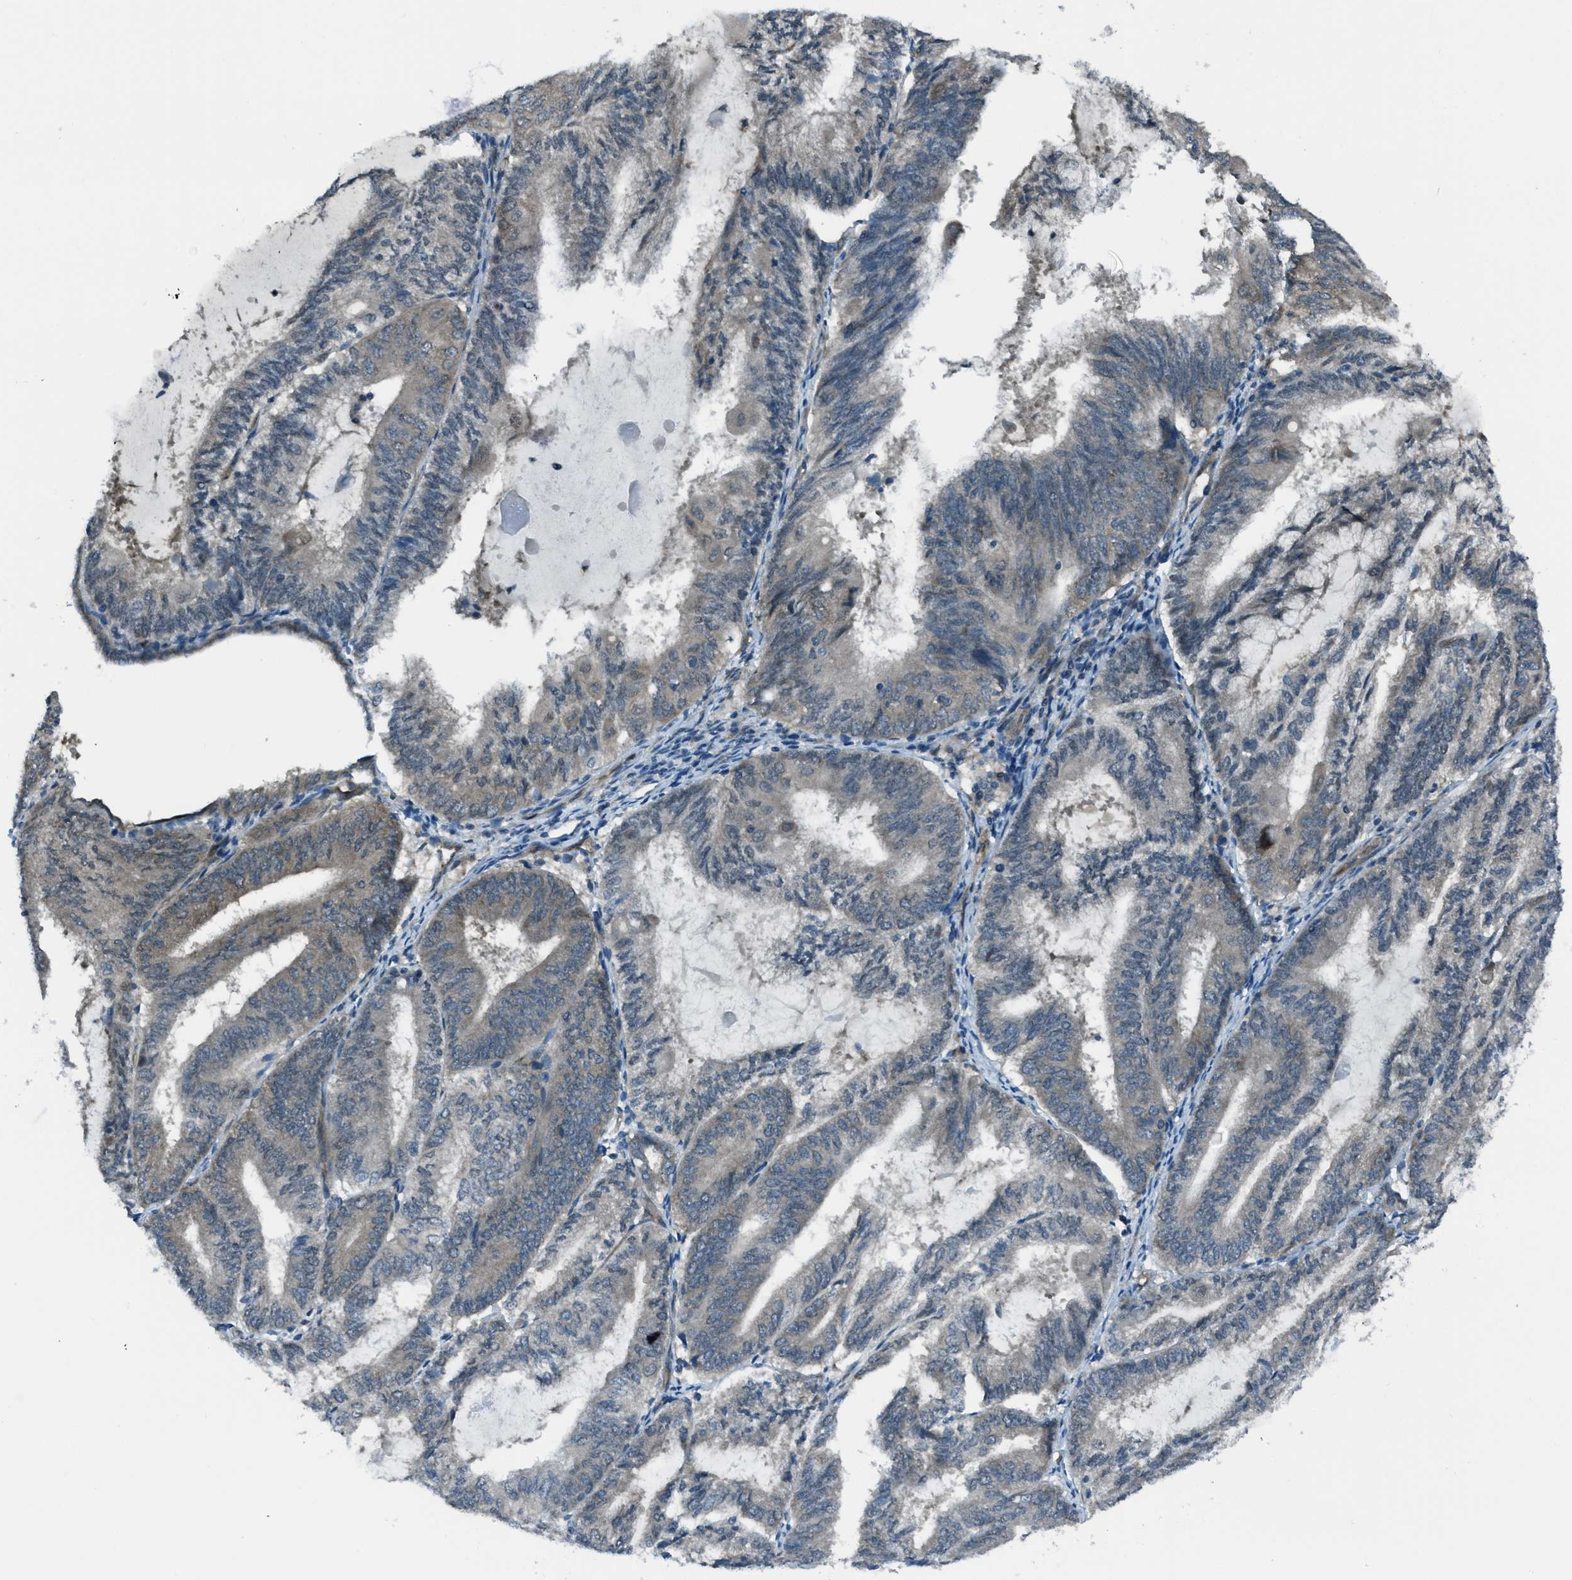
{"staining": {"intensity": "negative", "quantity": "none", "location": "none"}, "tissue": "endometrial cancer", "cell_type": "Tumor cells", "image_type": "cancer", "snomed": [{"axis": "morphology", "description": "Adenocarcinoma, NOS"}, {"axis": "topography", "description": "Endometrium"}], "caption": "High power microscopy histopathology image of an immunohistochemistry micrograph of endometrial cancer, revealing no significant staining in tumor cells. Nuclei are stained in blue.", "gene": "ASAP2", "patient": {"sex": "female", "age": 81}}